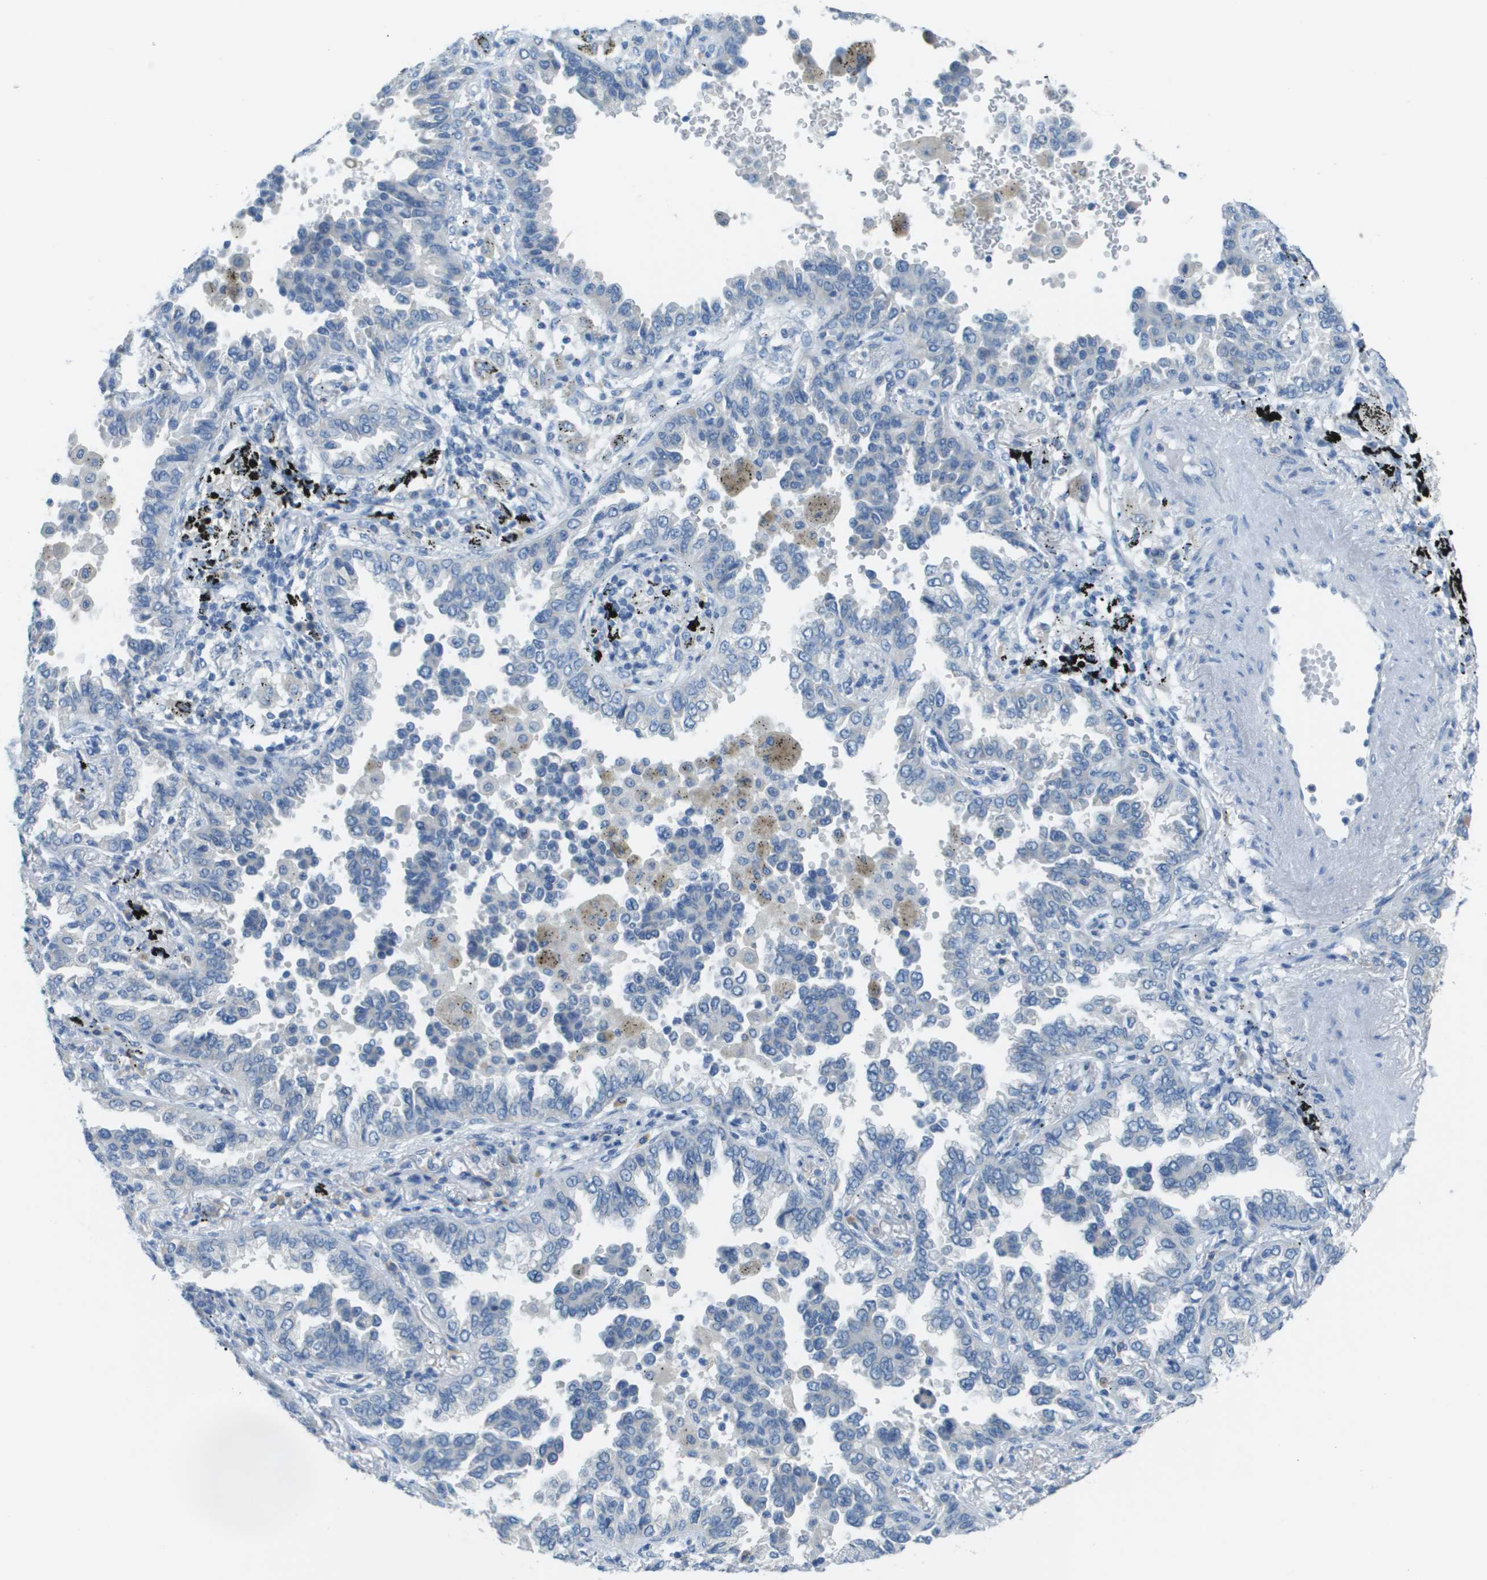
{"staining": {"intensity": "negative", "quantity": "none", "location": "none"}, "tissue": "lung cancer", "cell_type": "Tumor cells", "image_type": "cancer", "snomed": [{"axis": "morphology", "description": "Normal tissue, NOS"}, {"axis": "morphology", "description": "Adenocarcinoma, NOS"}, {"axis": "topography", "description": "Lung"}], "caption": "This is an immunohistochemistry (IHC) image of lung adenocarcinoma. There is no staining in tumor cells.", "gene": "PTGDR2", "patient": {"sex": "male", "age": 59}}